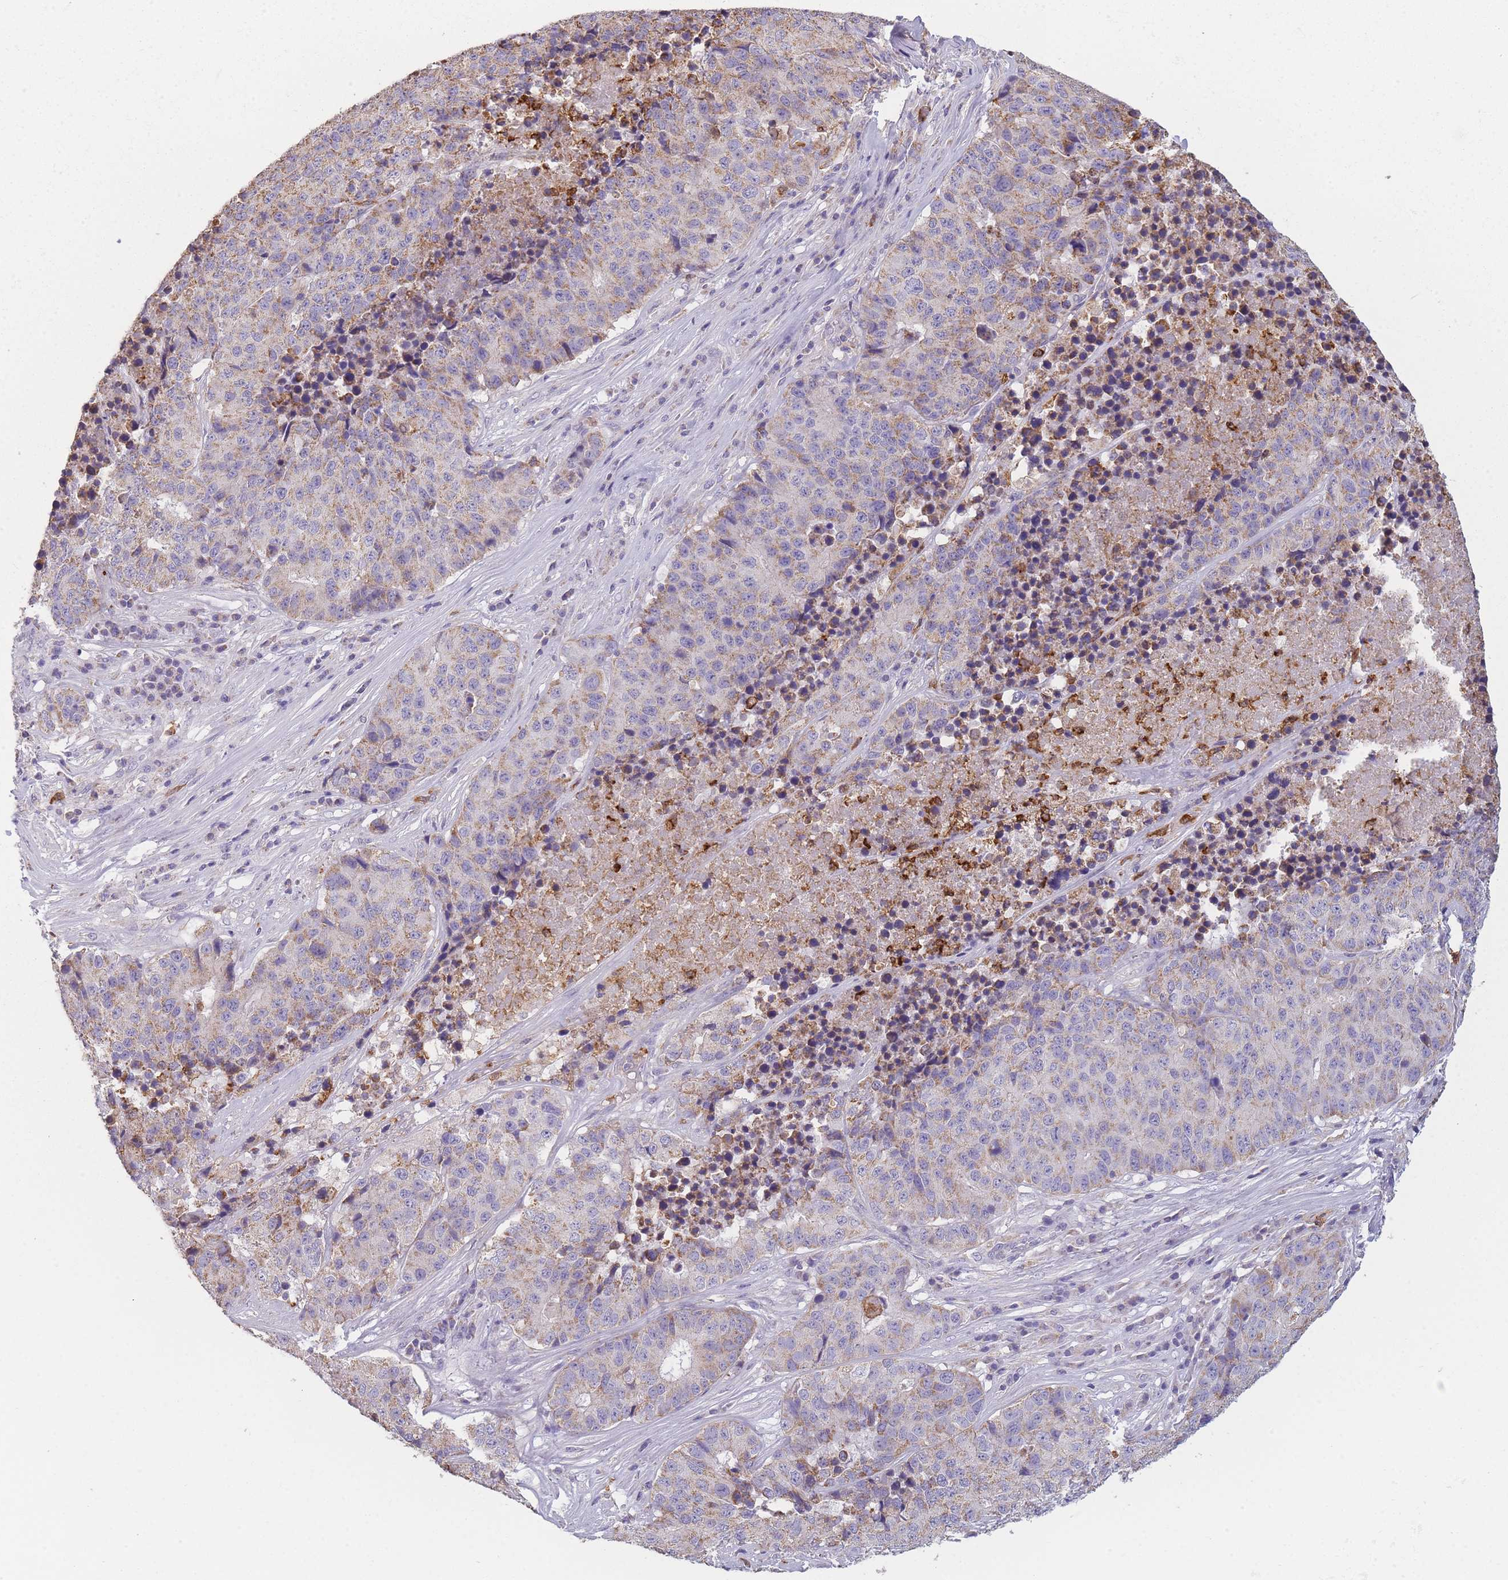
{"staining": {"intensity": "weak", "quantity": "25%-75%", "location": "cytoplasmic/membranous"}, "tissue": "stomach cancer", "cell_type": "Tumor cells", "image_type": "cancer", "snomed": [{"axis": "morphology", "description": "Adenocarcinoma, NOS"}, {"axis": "topography", "description": "Stomach"}], "caption": "Immunohistochemical staining of human adenocarcinoma (stomach) shows low levels of weak cytoplasmic/membranous positivity in approximately 25%-75% of tumor cells. (DAB (3,3'-diaminobenzidine) IHC, brown staining for protein, blue staining for nuclei).", "gene": "PRAM1", "patient": {"sex": "male", "age": 71}}